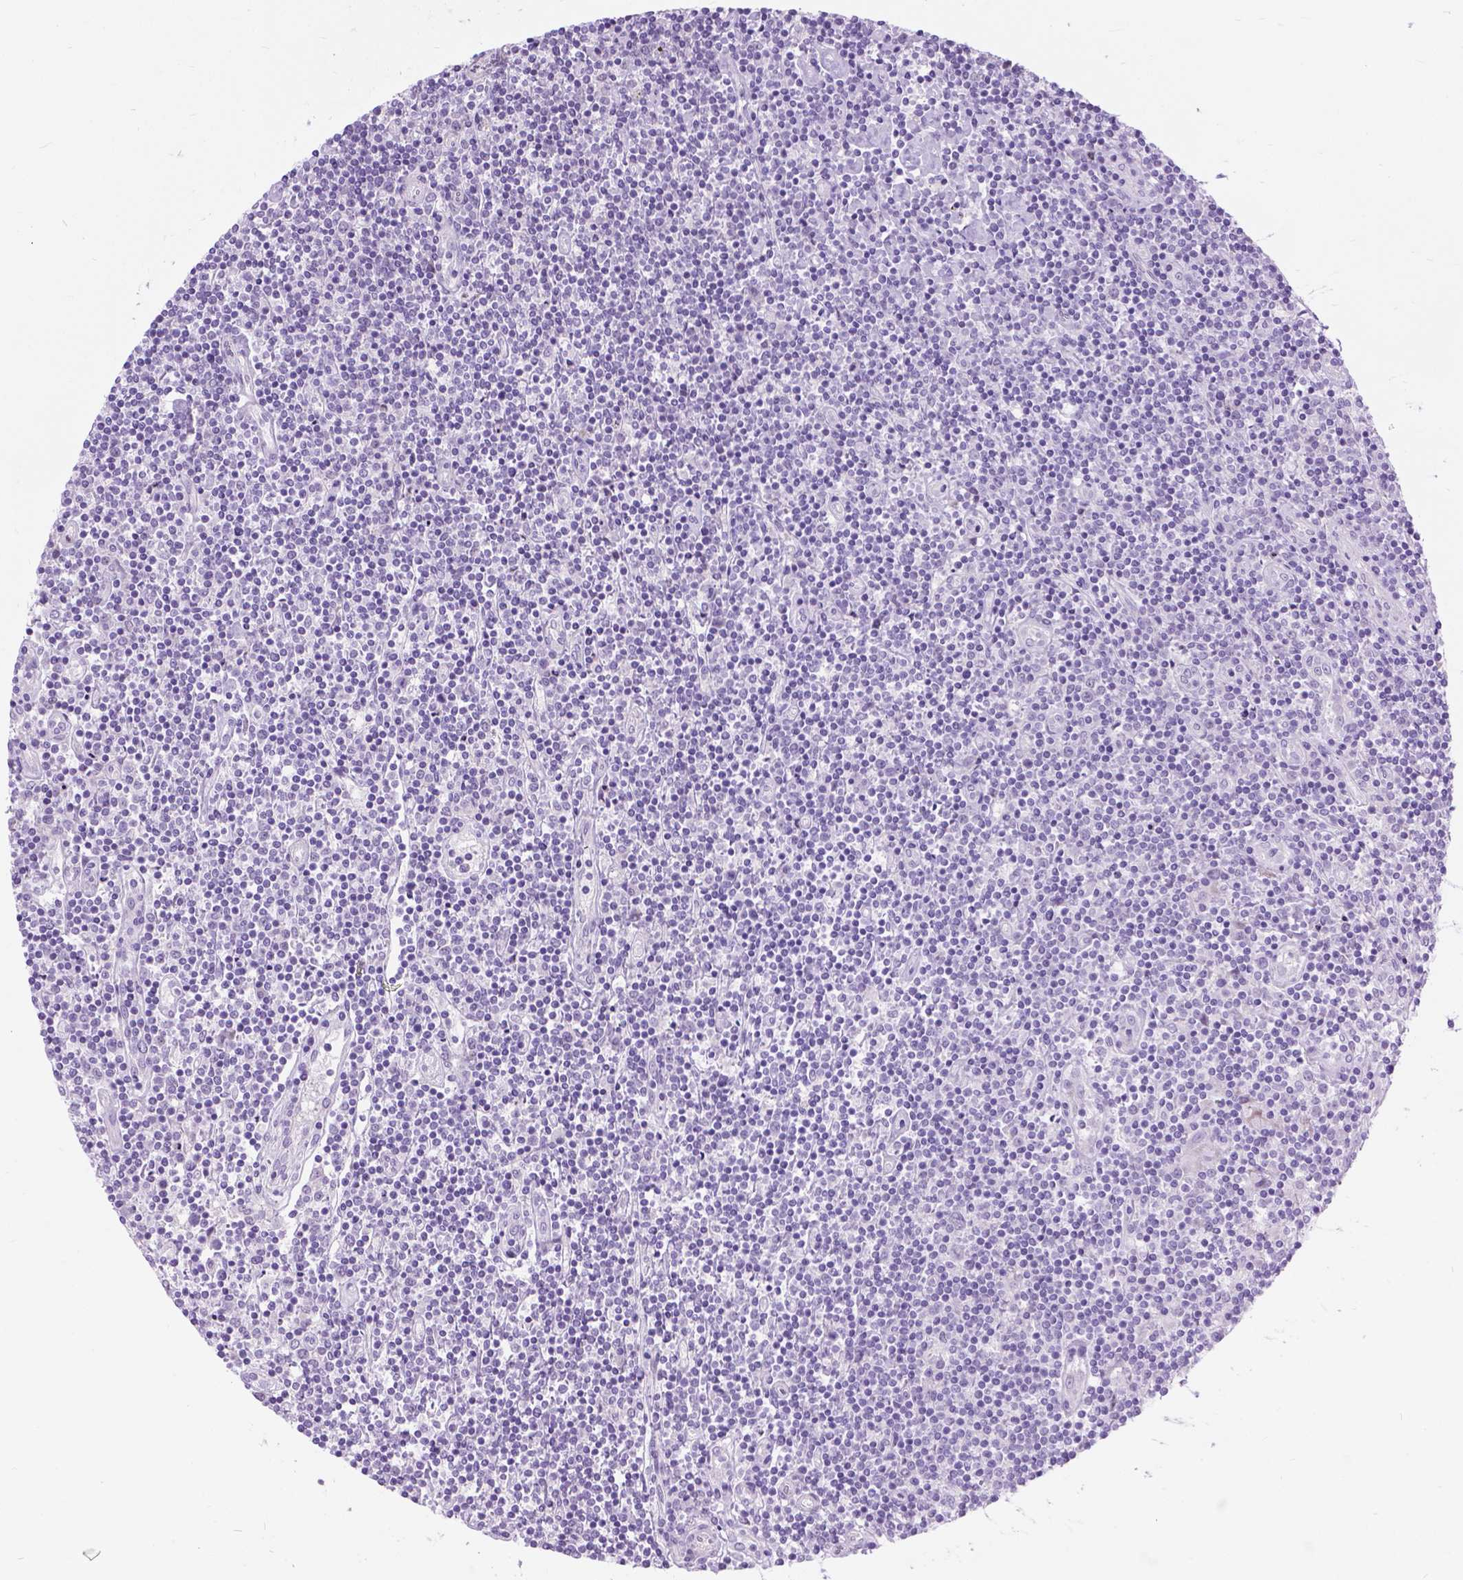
{"staining": {"intensity": "negative", "quantity": "none", "location": "none"}, "tissue": "lymphoma", "cell_type": "Tumor cells", "image_type": "cancer", "snomed": [{"axis": "morphology", "description": "Hodgkin's disease, NOS"}, {"axis": "topography", "description": "Lymph node"}], "caption": "DAB (3,3'-diaminobenzidine) immunohistochemical staining of Hodgkin's disease shows no significant expression in tumor cells.", "gene": "APCDD1L", "patient": {"sex": "male", "age": 40}}